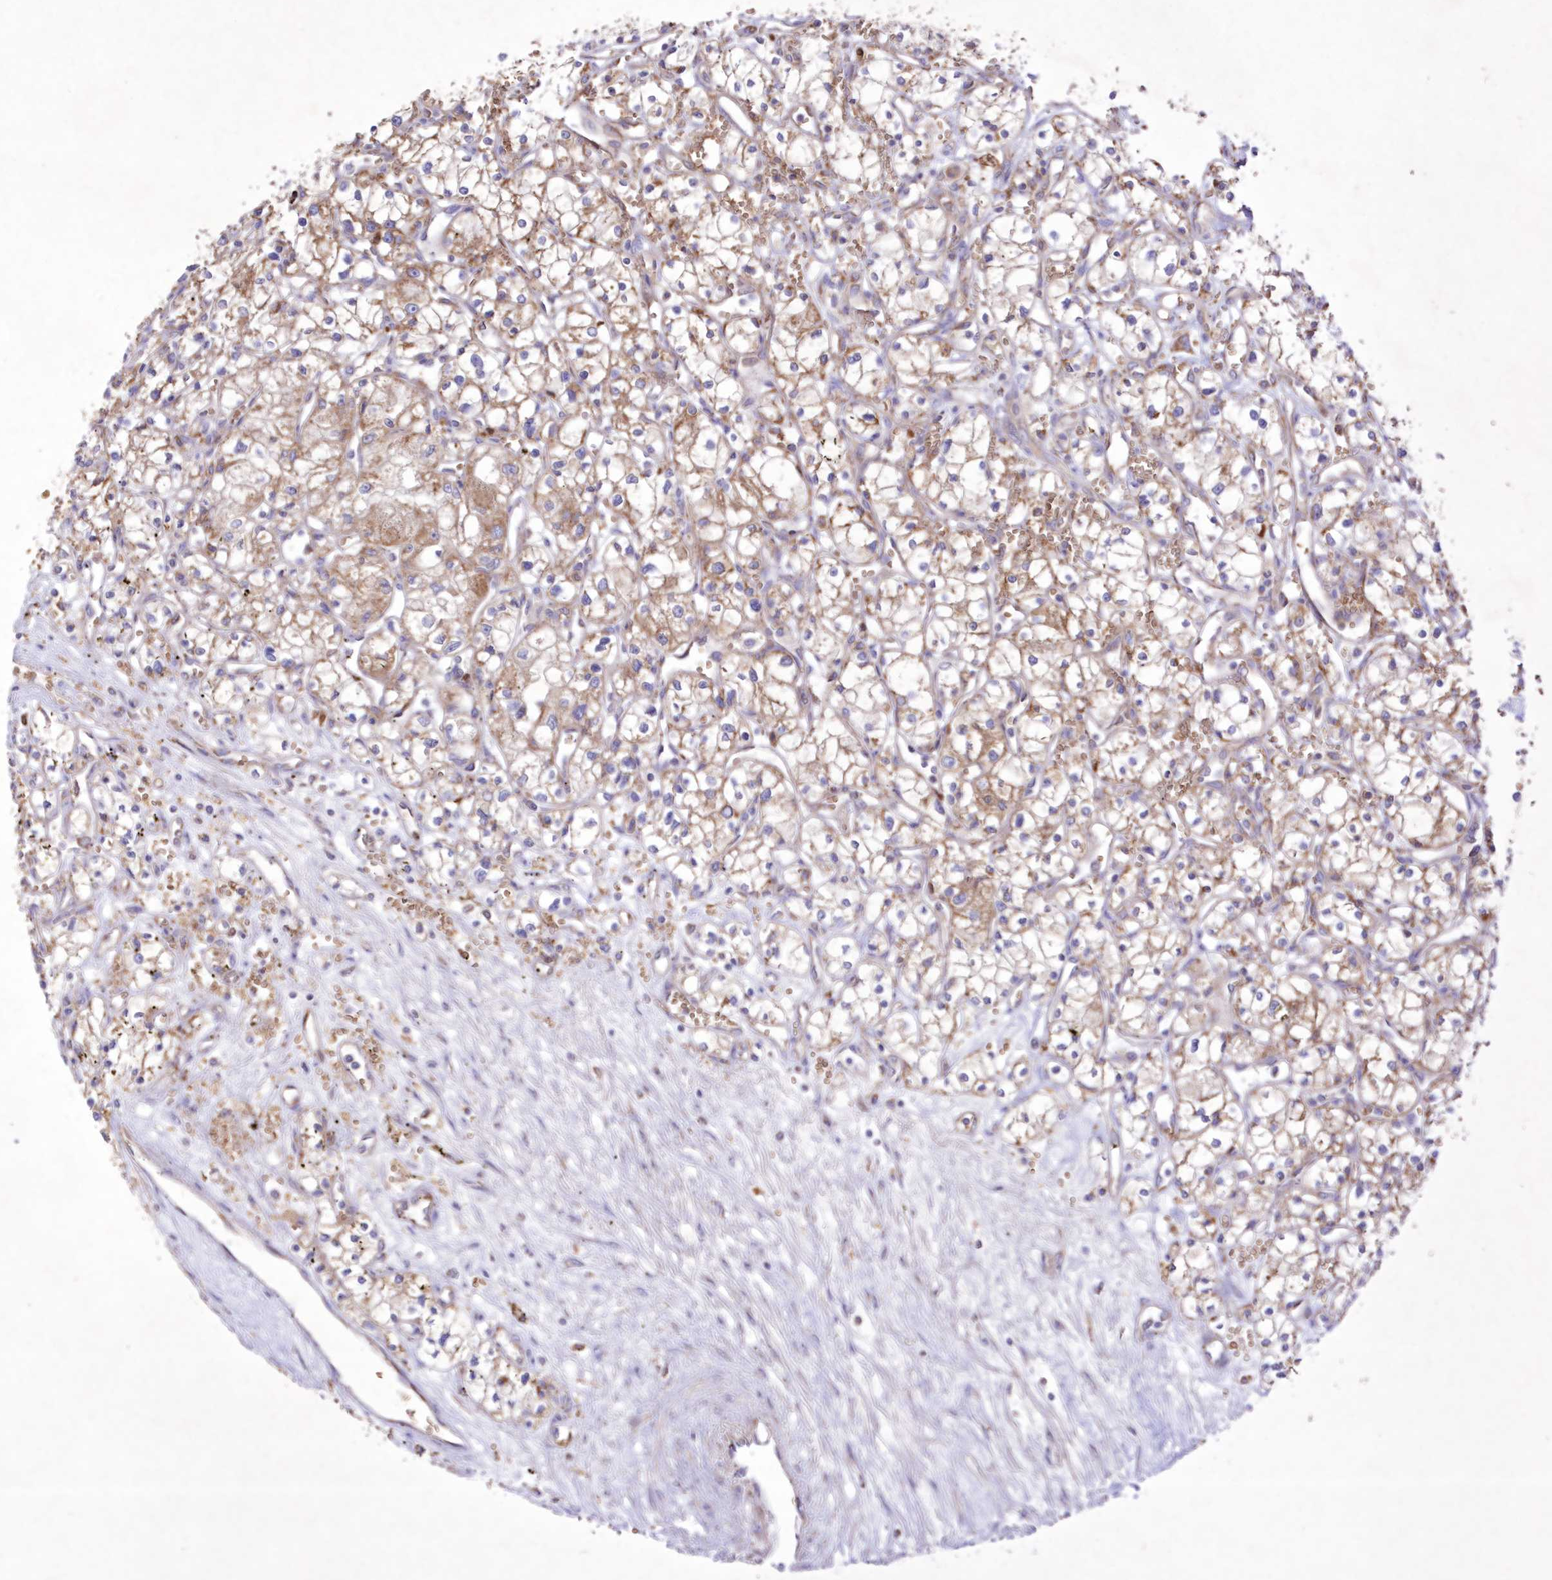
{"staining": {"intensity": "moderate", "quantity": "25%-75%", "location": "cytoplasmic/membranous"}, "tissue": "renal cancer", "cell_type": "Tumor cells", "image_type": "cancer", "snomed": [{"axis": "morphology", "description": "Adenocarcinoma, NOS"}, {"axis": "topography", "description": "Kidney"}], "caption": "Renal cancer stained with DAB immunohistochemistry reveals medium levels of moderate cytoplasmic/membranous positivity in about 25%-75% of tumor cells.", "gene": "FCHO2", "patient": {"sex": "male", "age": 59}}